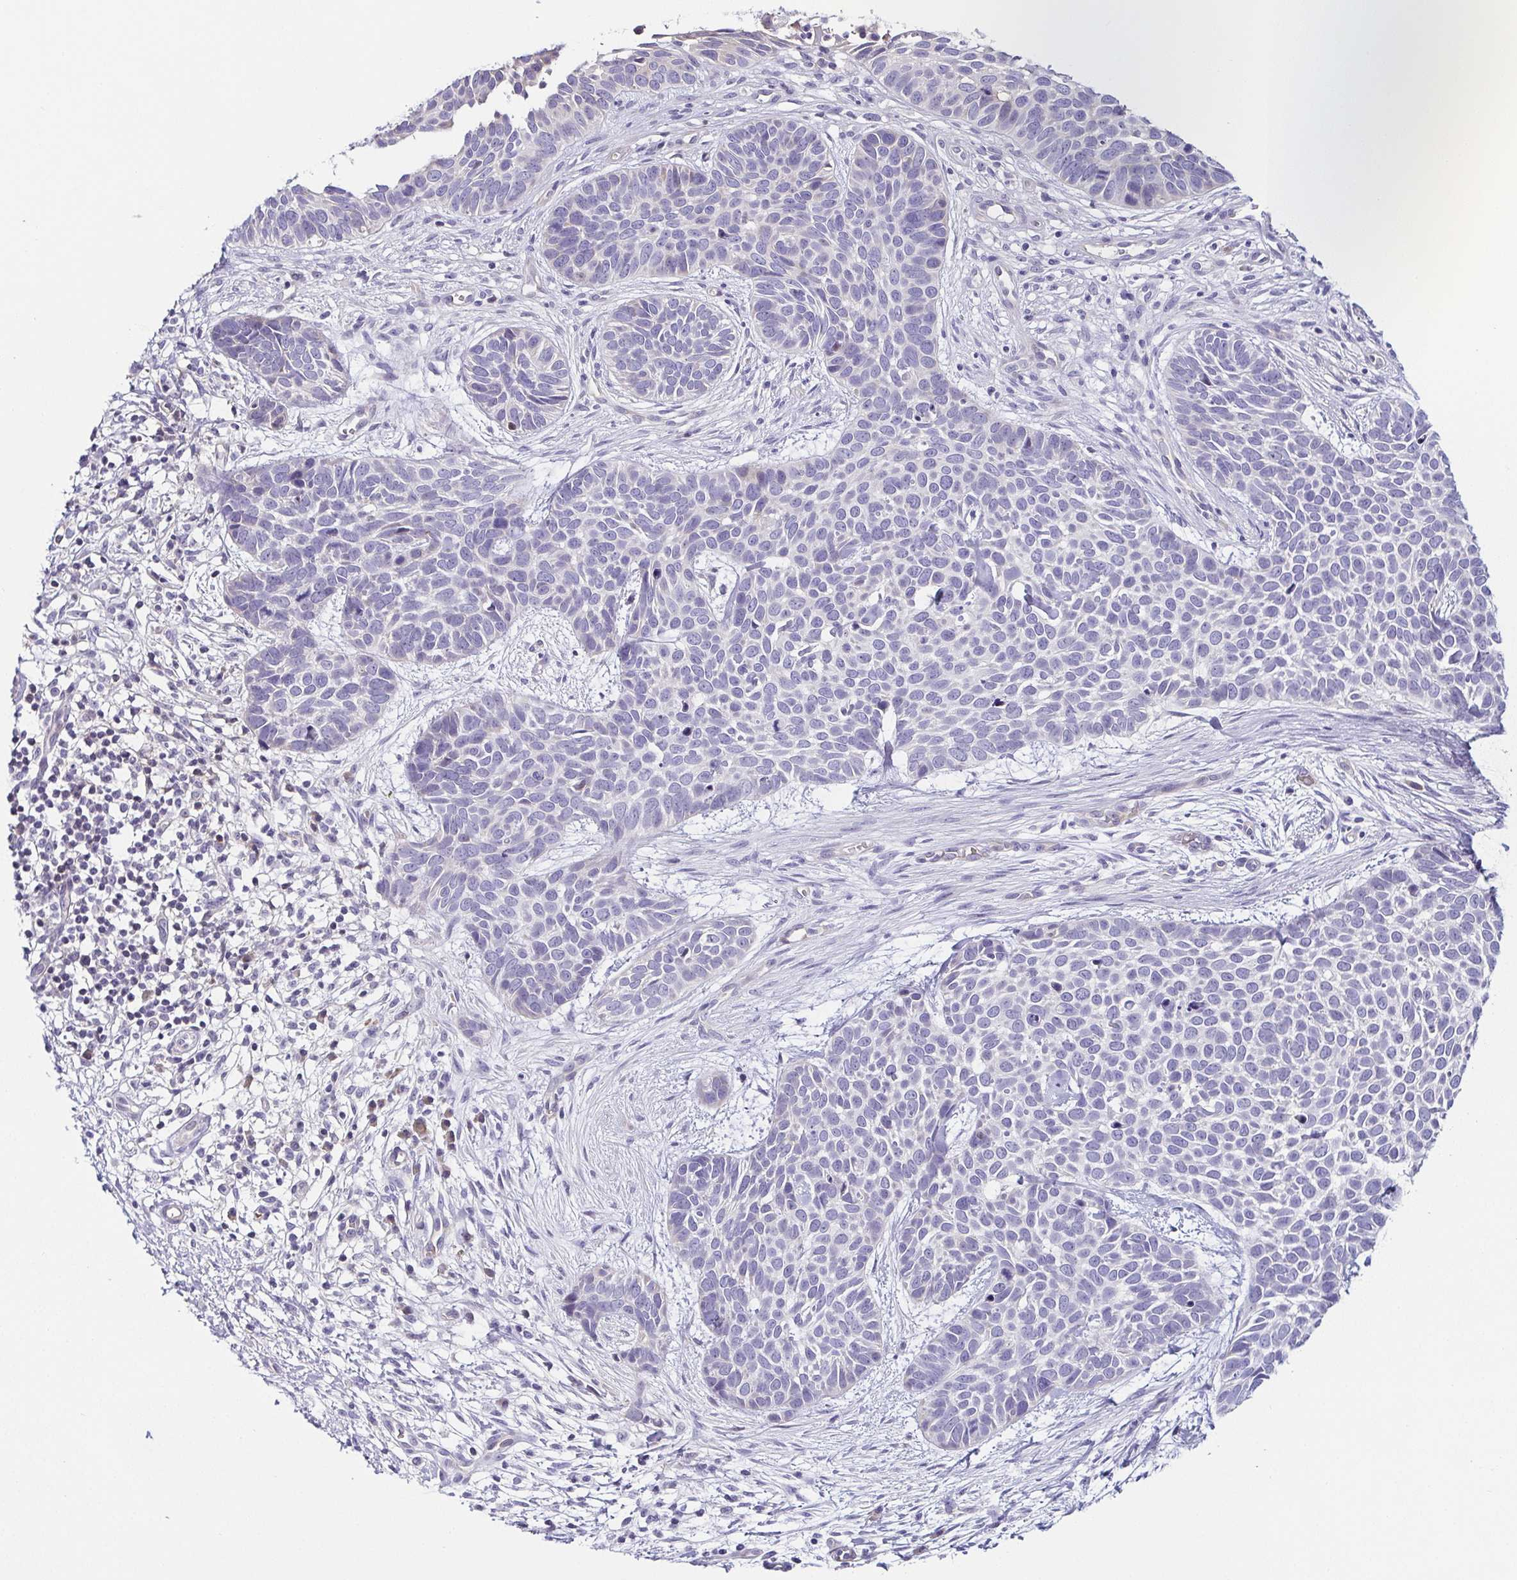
{"staining": {"intensity": "negative", "quantity": "none", "location": "none"}, "tissue": "skin cancer", "cell_type": "Tumor cells", "image_type": "cancer", "snomed": [{"axis": "morphology", "description": "Basal cell carcinoma"}, {"axis": "topography", "description": "Skin"}], "caption": "IHC histopathology image of basal cell carcinoma (skin) stained for a protein (brown), which demonstrates no positivity in tumor cells.", "gene": "FAM162B", "patient": {"sex": "male", "age": 69}}